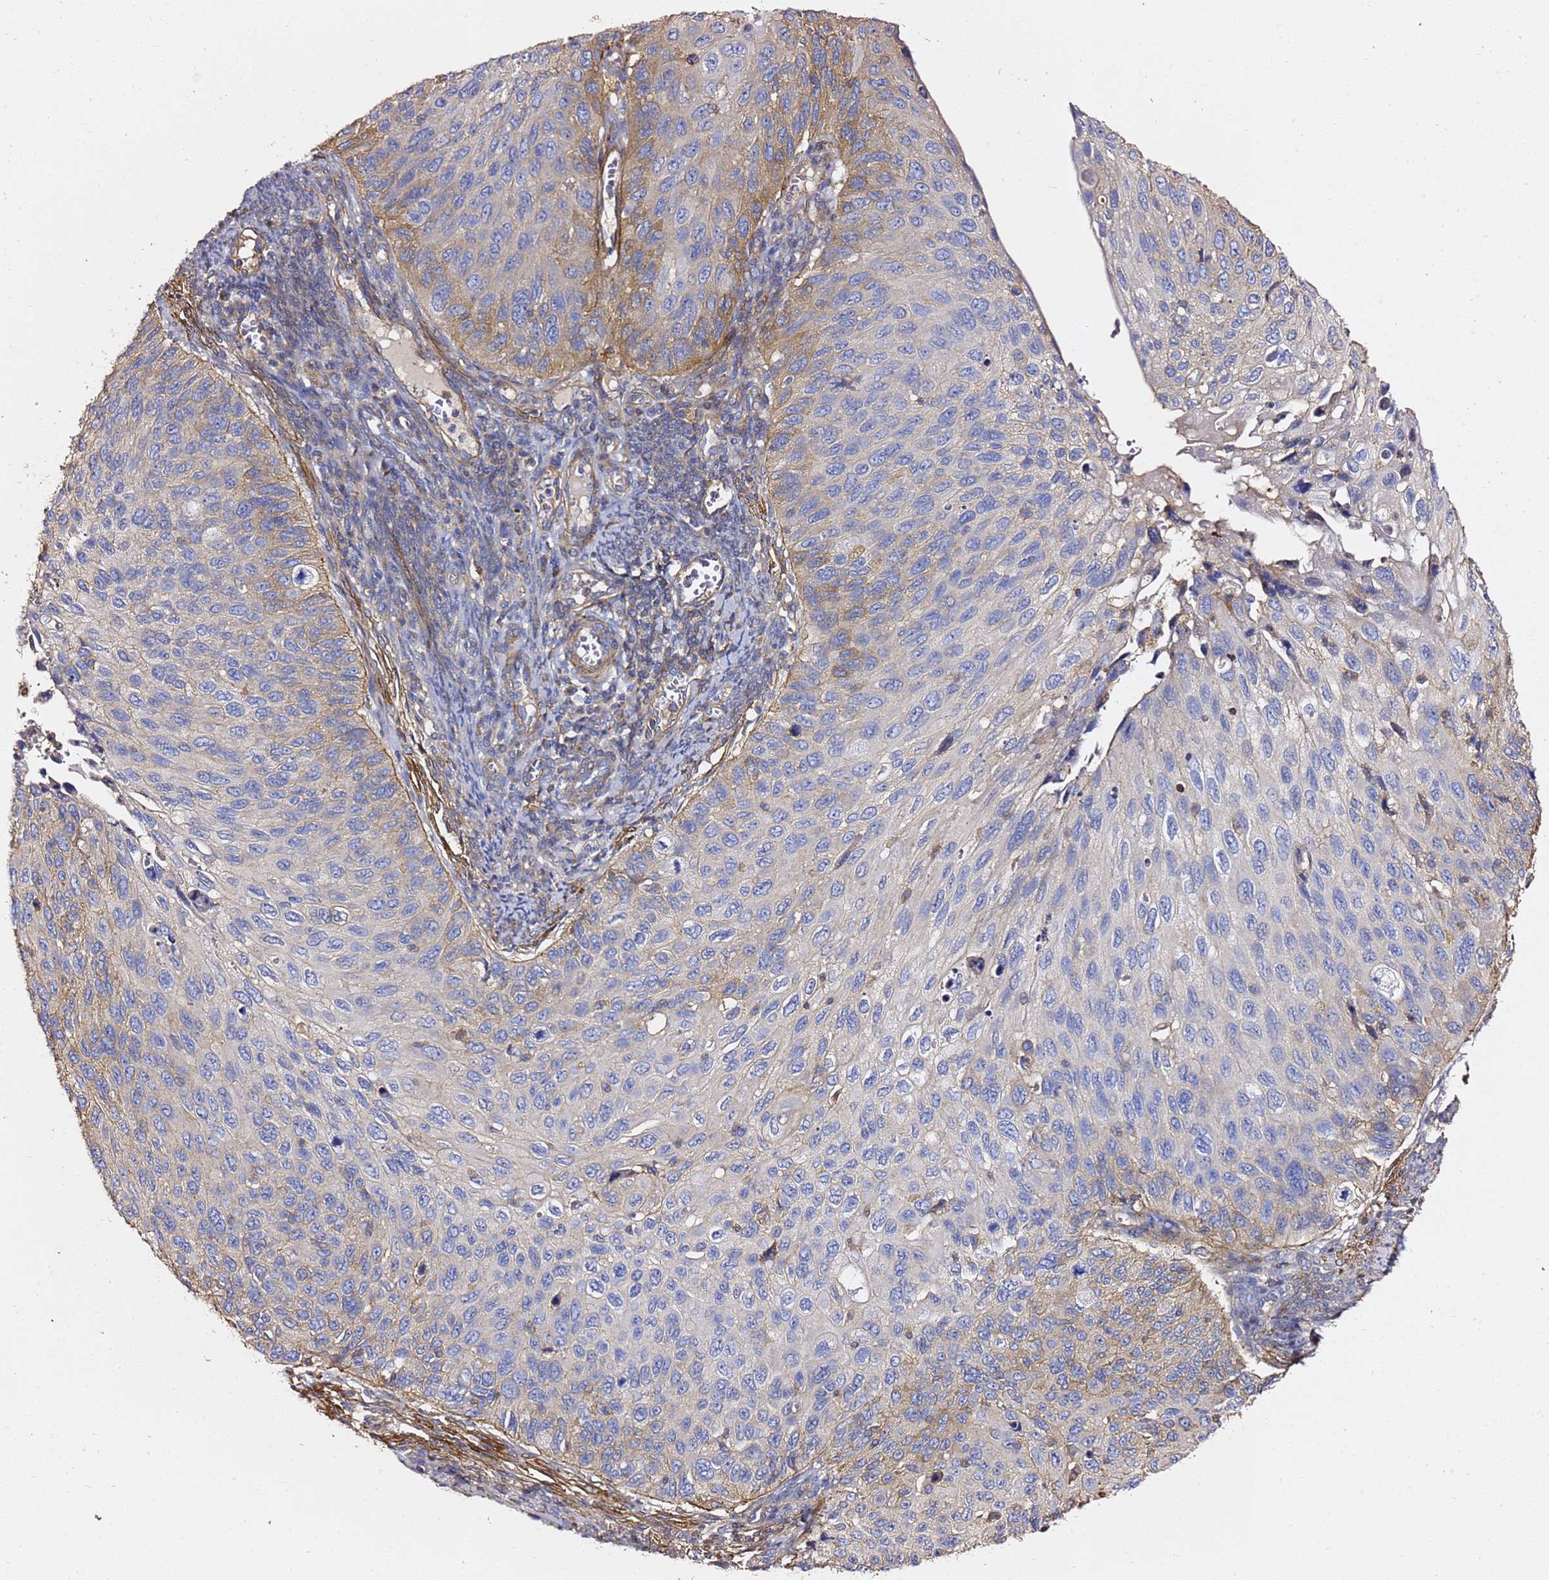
{"staining": {"intensity": "moderate", "quantity": "<25%", "location": "cytoplasmic/membranous"}, "tissue": "cervical cancer", "cell_type": "Tumor cells", "image_type": "cancer", "snomed": [{"axis": "morphology", "description": "Squamous cell carcinoma, NOS"}, {"axis": "topography", "description": "Cervix"}], "caption": "The histopathology image displays a brown stain indicating the presence of a protein in the cytoplasmic/membranous of tumor cells in cervical cancer. The staining is performed using DAB brown chromogen to label protein expression. The nuclei are counter-stained blue using hematoxylin.", "gene": "ZFP36L2", "patient": {"sex": "female", "age": 70}}